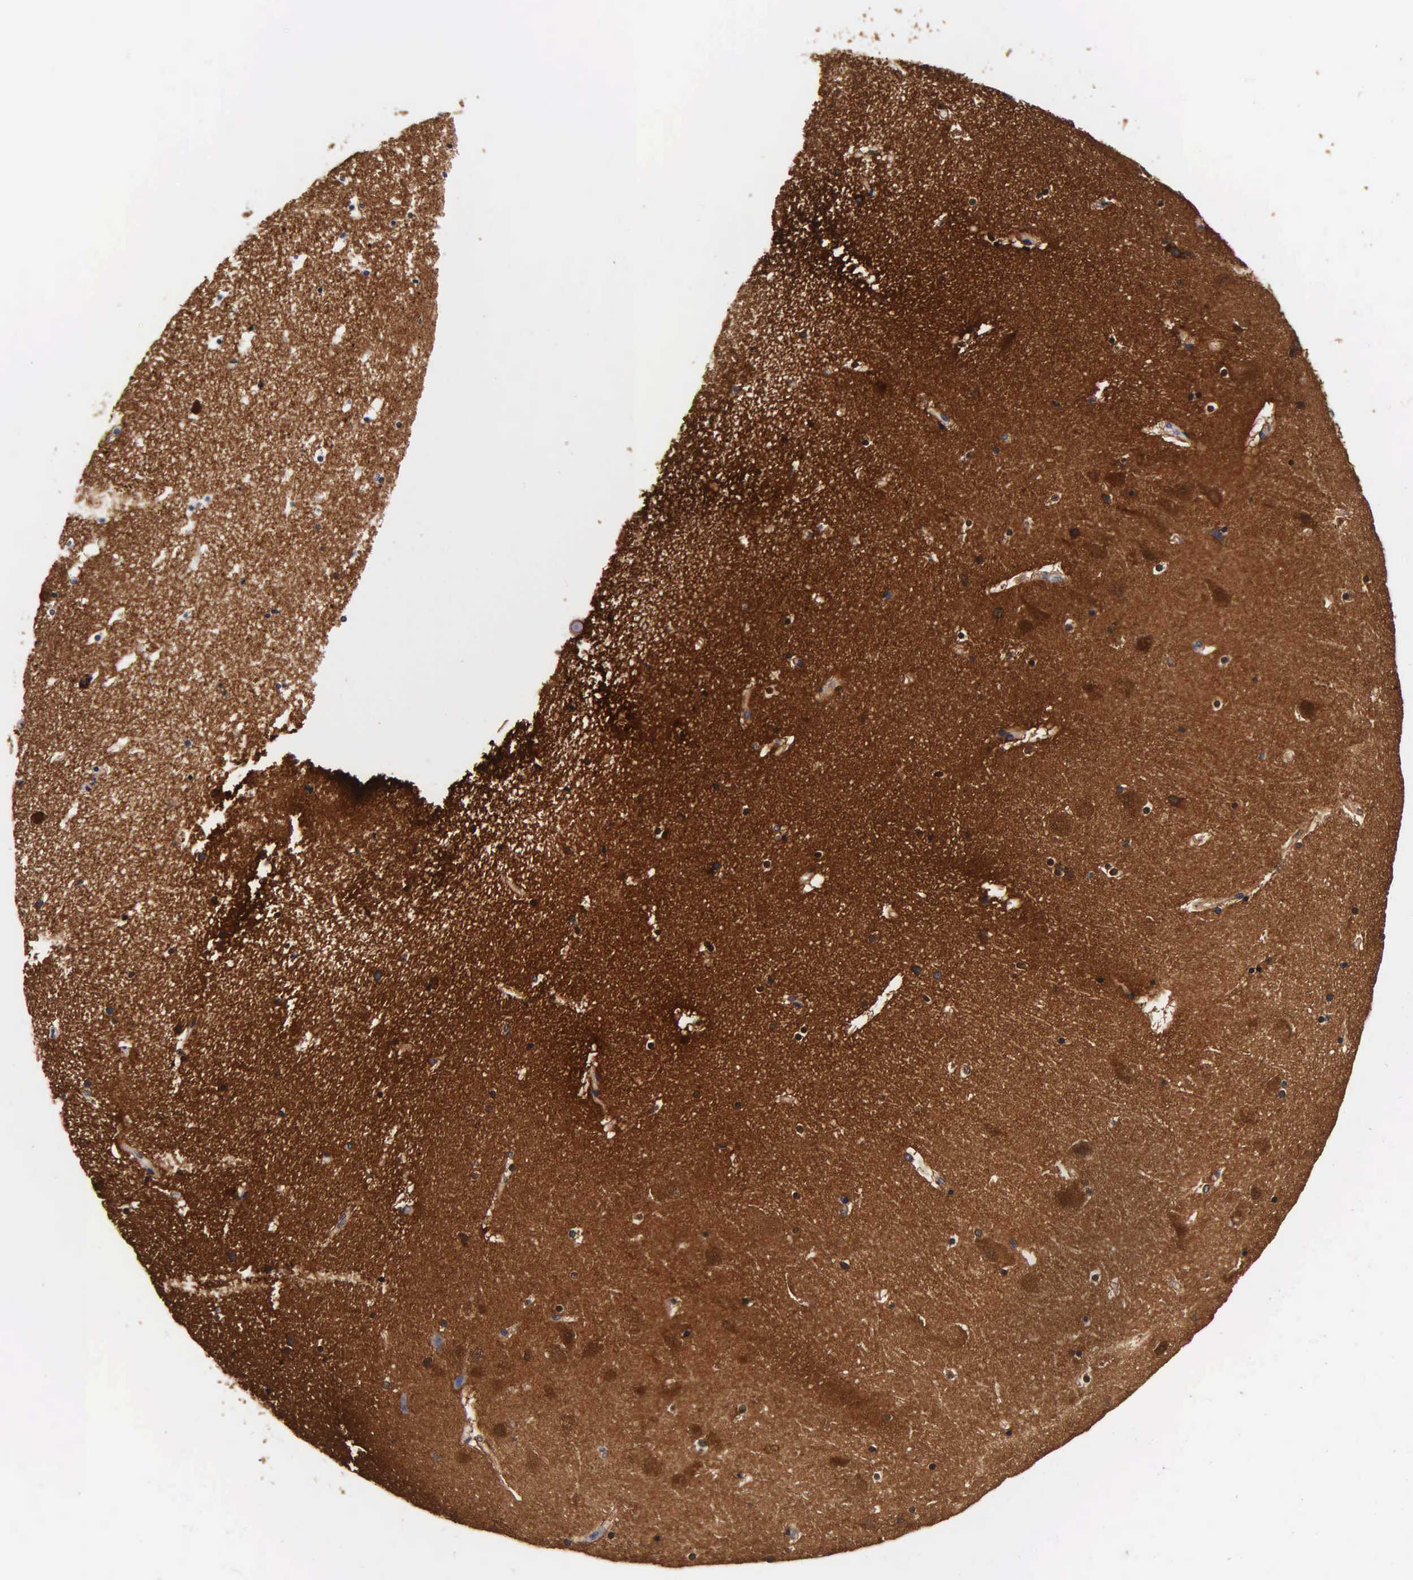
{"staining": {"intensity": "strong", "quantity": ">75%", "location": "cytoplasmic/membranous"}, "tissue": "hippocampus", "cell_type": "Glial cells", "image_type": "normal", "snomed": [{"axis": "morphology", "description": "Normal tissue, NOS"}, {"axis": "topography", "description": "Hippocampus"}], "caption": "Hippocampus stained with immunohistochemistry (IHC) reveals strong cytoplasmic/membranous expression in about >75% of glial cells.", "gene": "ENO2", "patient": {"sex": "male", "age": 45}}